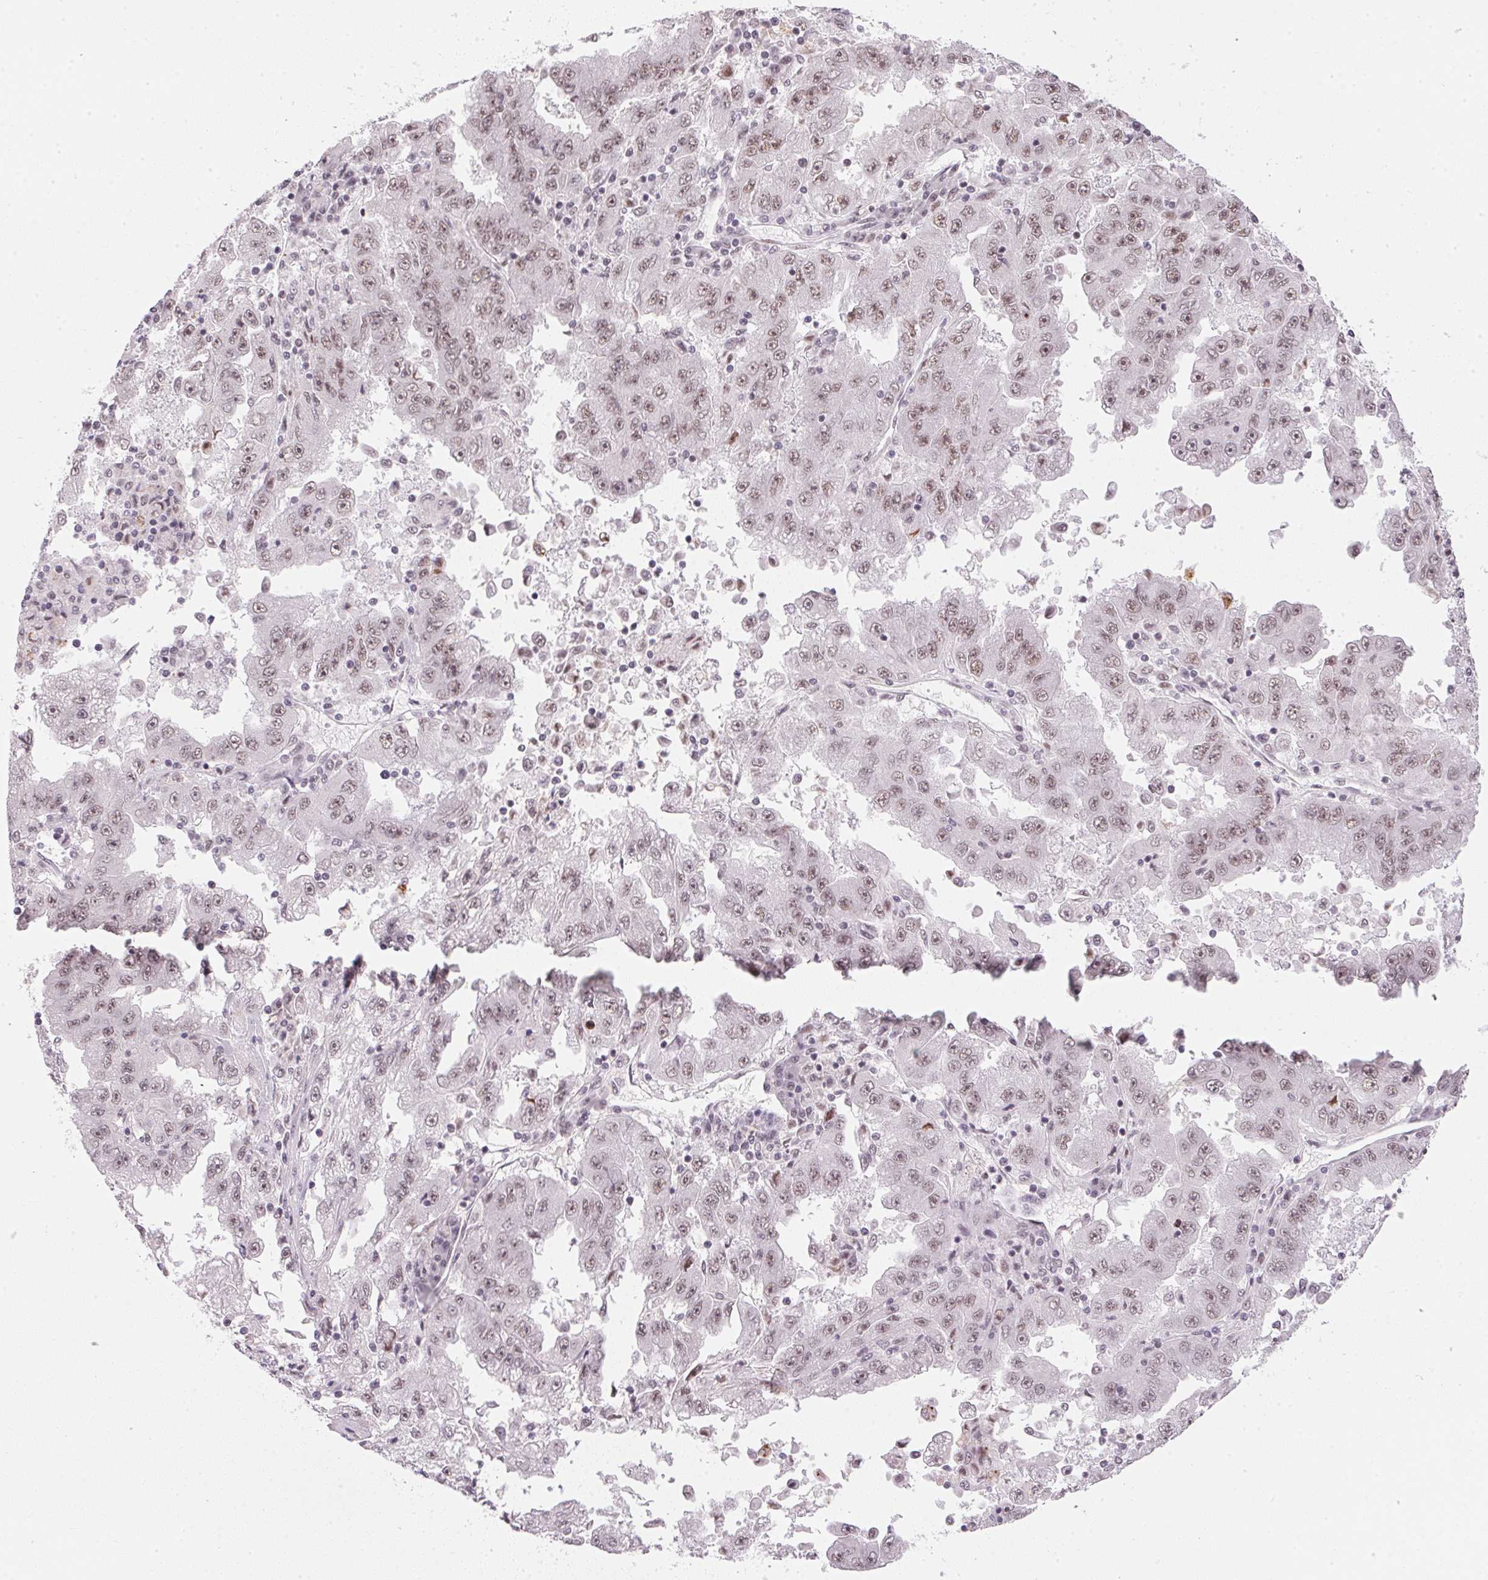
{"staining": {"intensity": "weak", "quantity": ">75%", "location": "nuclear"}, "tissue": "lung cancer", "cell_type": "Tumor cells", "image_type": "cancer", "snomed": [{"axis": "morphology", "description": "Adenocarcinoma, NOS"}, {"axis": "morphology", "description": "Adenocarcinoma primary or metastatic"}, {"axis": "topography", "description": "Lung"}], "caption": "Protein staining shows weak nuclear expression in about >75% of tumor cells in lung cancer (adenocarcinoma).", "gene": "SRSF7", "patient": {"sex": "male", "age": 74}}